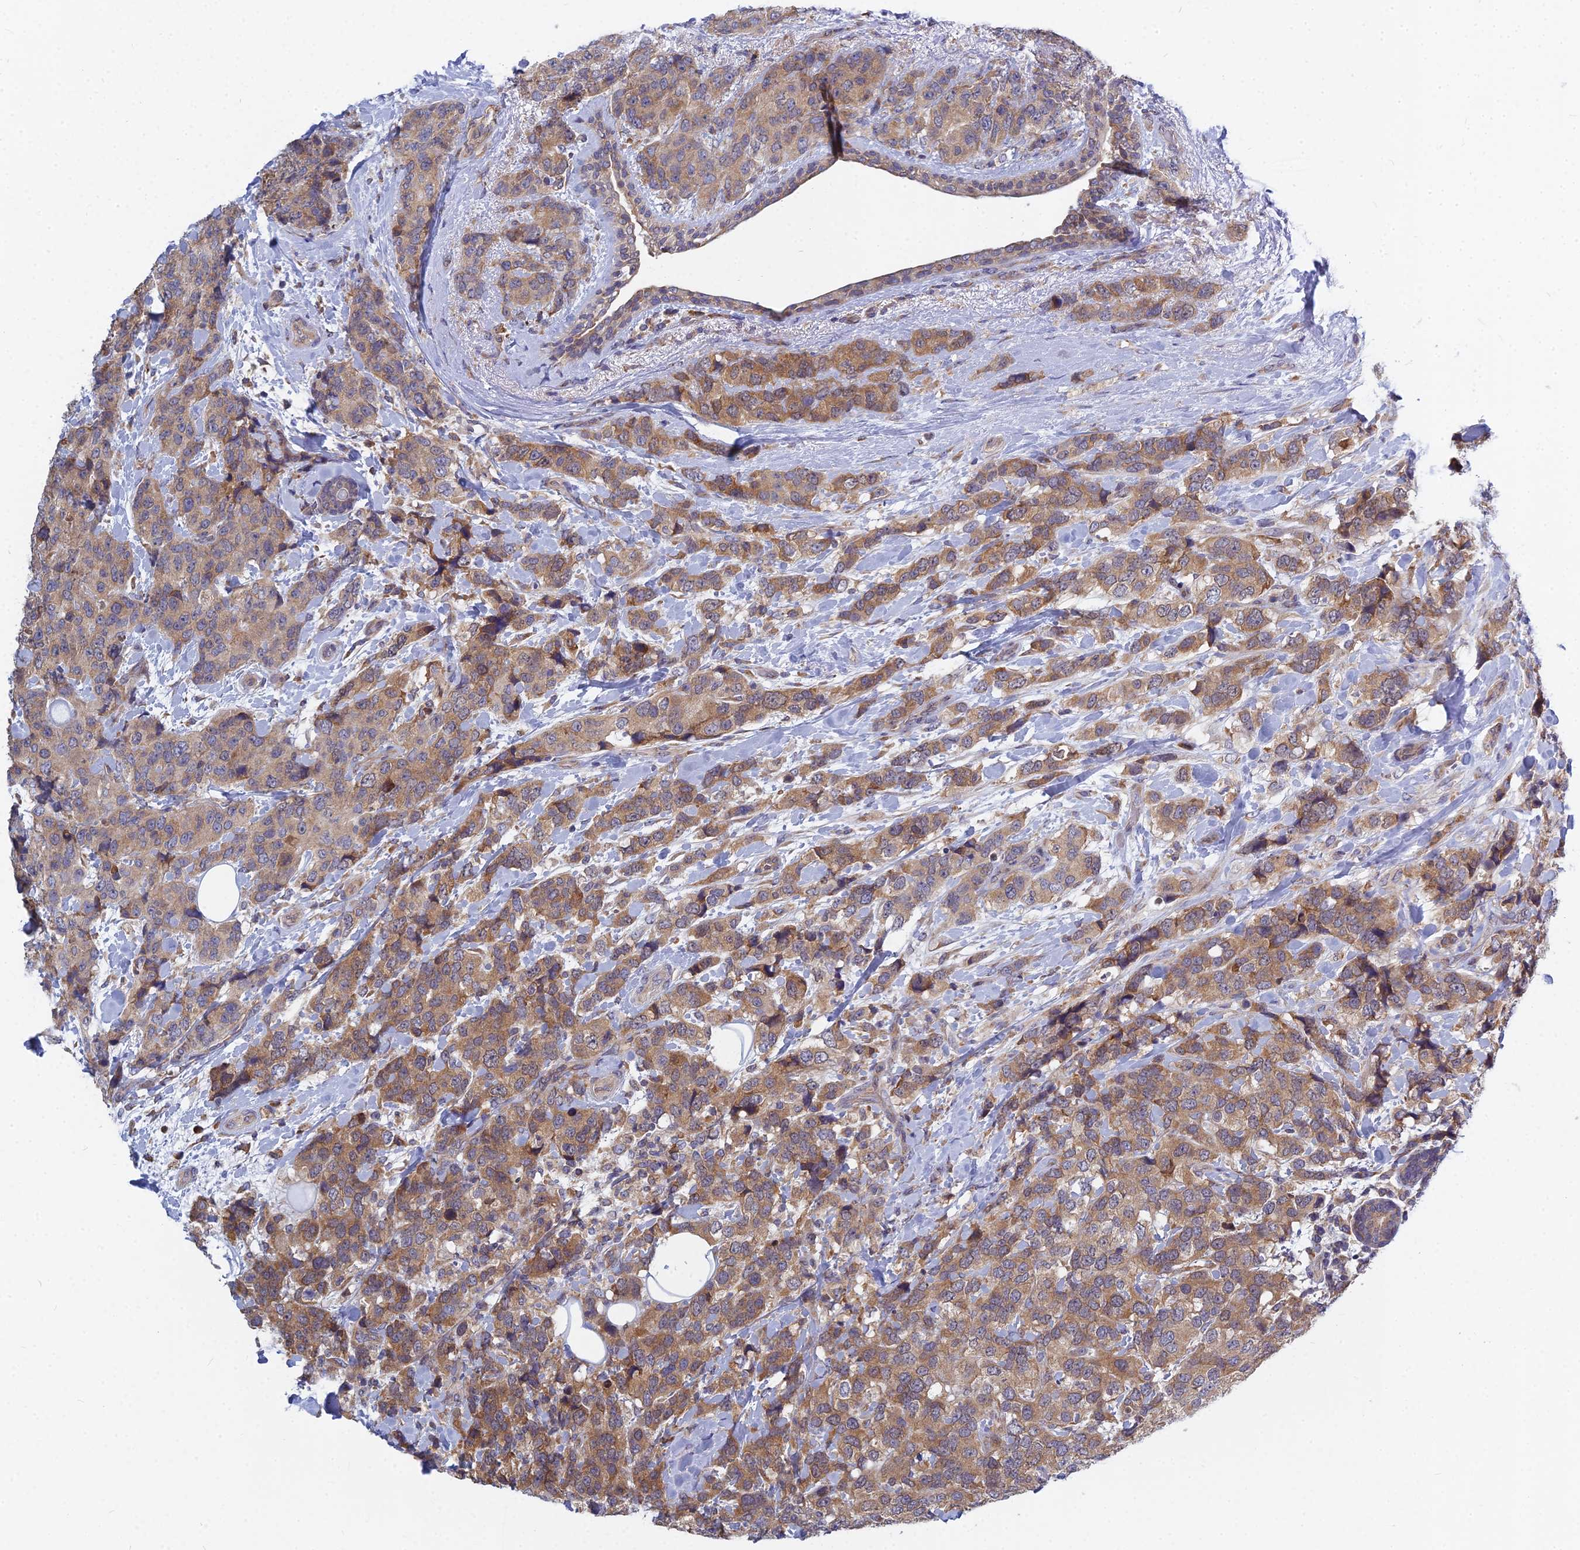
{"staining": {"intensity": "moderate", "quantity": ">75%", "location": "cytoplasmic/membranous"}, "tissue": "breast cancer", "cell_type": "Tumor cells", "image_type": "cancer", "snomed": [{"axis": "morphology", "description": "Lobular carcinoma"}, {"axis": "topography", "description": "Breast"}], "caption": "Protein staining demonstrates moderate cytoplasmic/membranous expression in approximately >75% of tumor cells in breast lobular carcinoma. Nuclei are stained in blue.", "gene": "KIAA1143", "patient": {"sex": "female", "age": 59}}